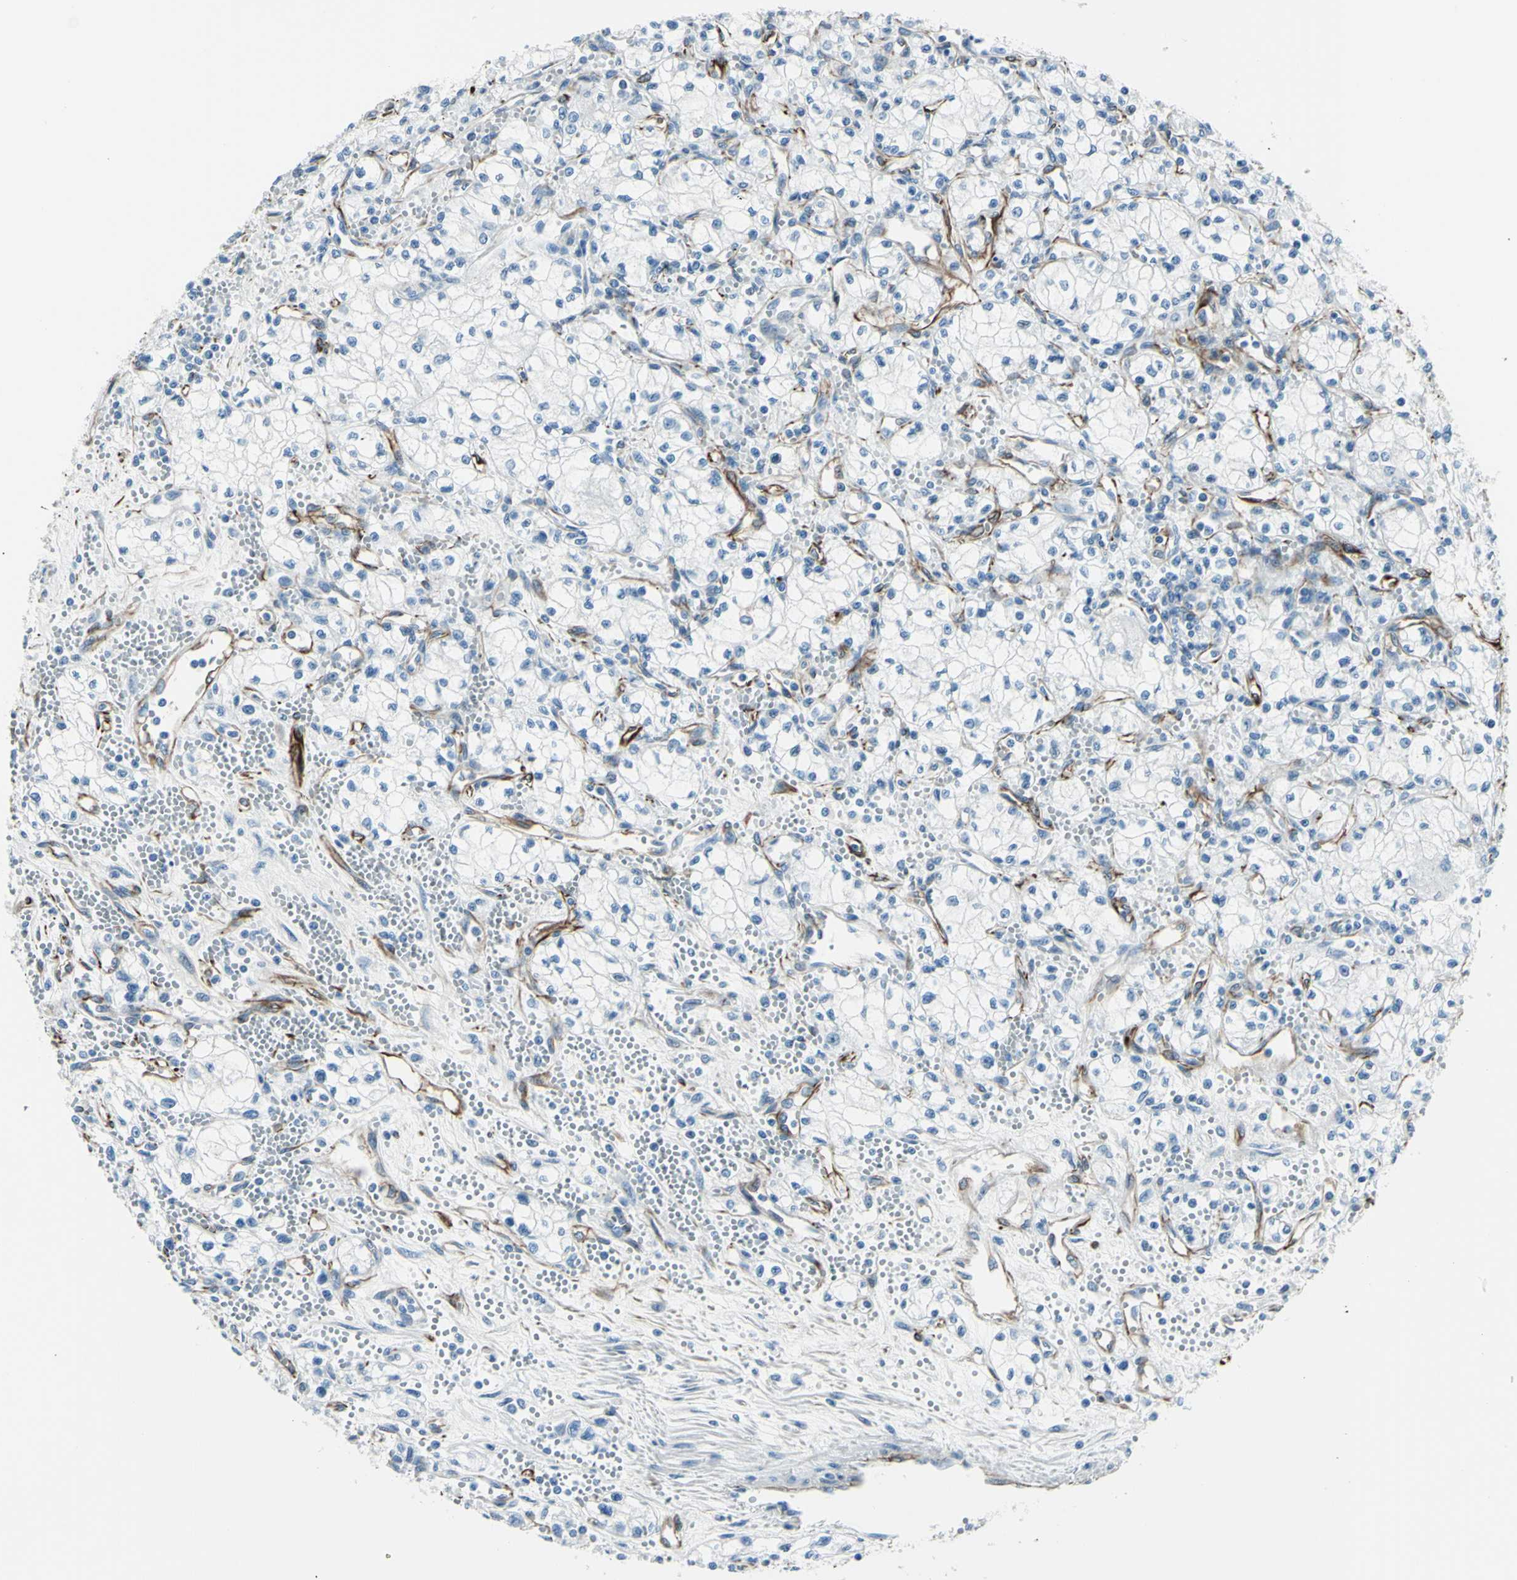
{"staining": {"intensity": "negative", "quantity": "none", "location": "none"}, "tissue": "renal cancer", "cell_type": "Tumor cells", "image_type": "cancer", "snomed": [{"axis": "morphology", "description": "Normal tissue, NOS"}, {"axis": "morphology", "description": "Adenocarcinoma, NOS"}, {"axis": "topography", "description": "Kidney"}], "caption": "The image demonstrates no staining of tumor cells in renal cancer (adenocarcinoma).", "gene": "PTH2R", "patient": {"sex": "male", "age": 59}}